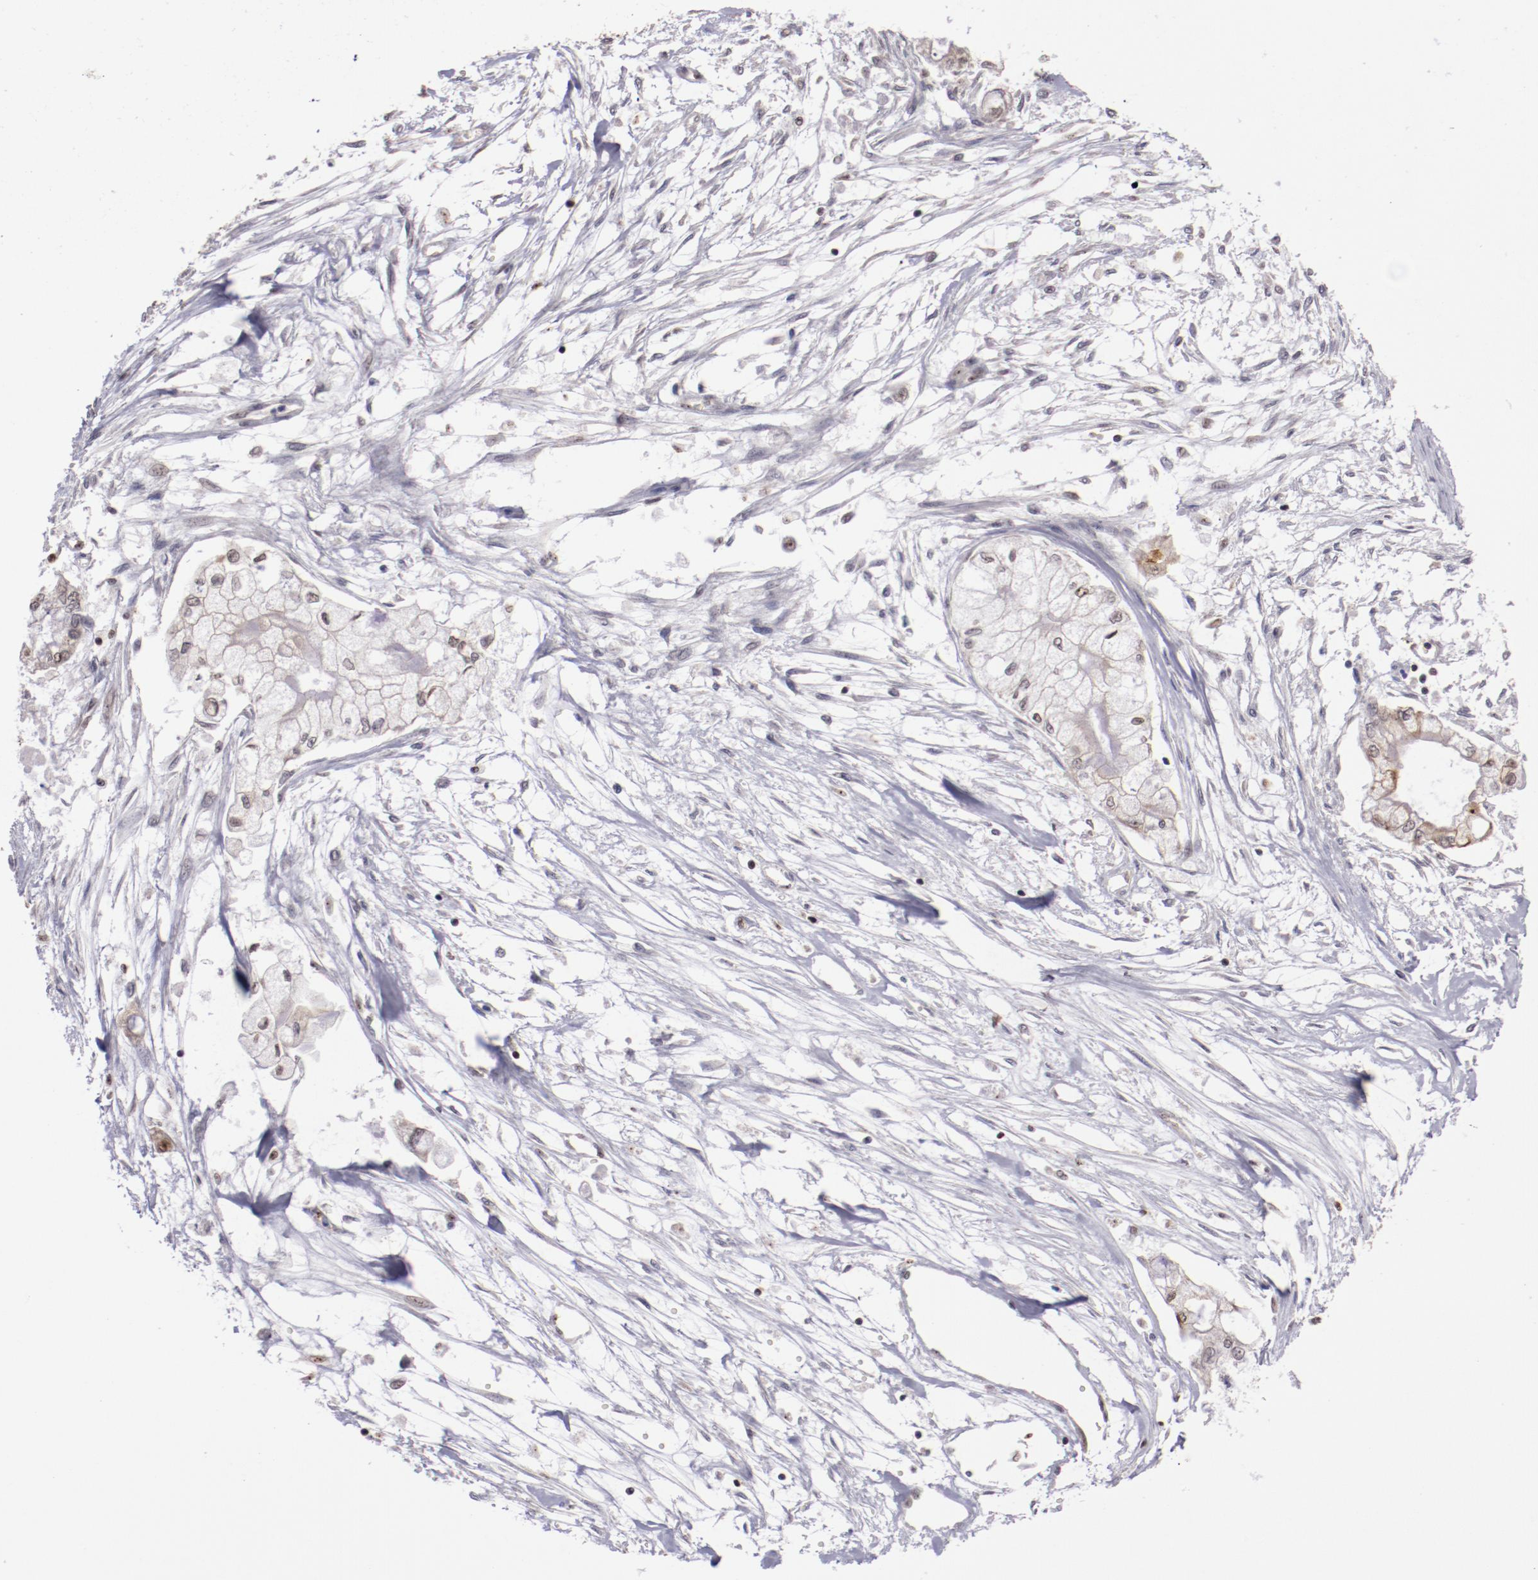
{"staining": {"intensity": "weak", "quantity": "<25%", "location": "nuclear"}, "tissue": "pancreatic cancer", "cell_type": "Tumor cells", "image_type": "cancer", "snomed": [{"axis": "morphology", "description": "Adenocarcinoma, NOS"}, {"axis": "topography", "description": "Pancreas"}], "caption": "A micrograph of pancreatic cancer stained for a protein reveals no brown staining in tumor cells.", "gene": "DDX24", "patient": {"sex": "male", "age": 79}}